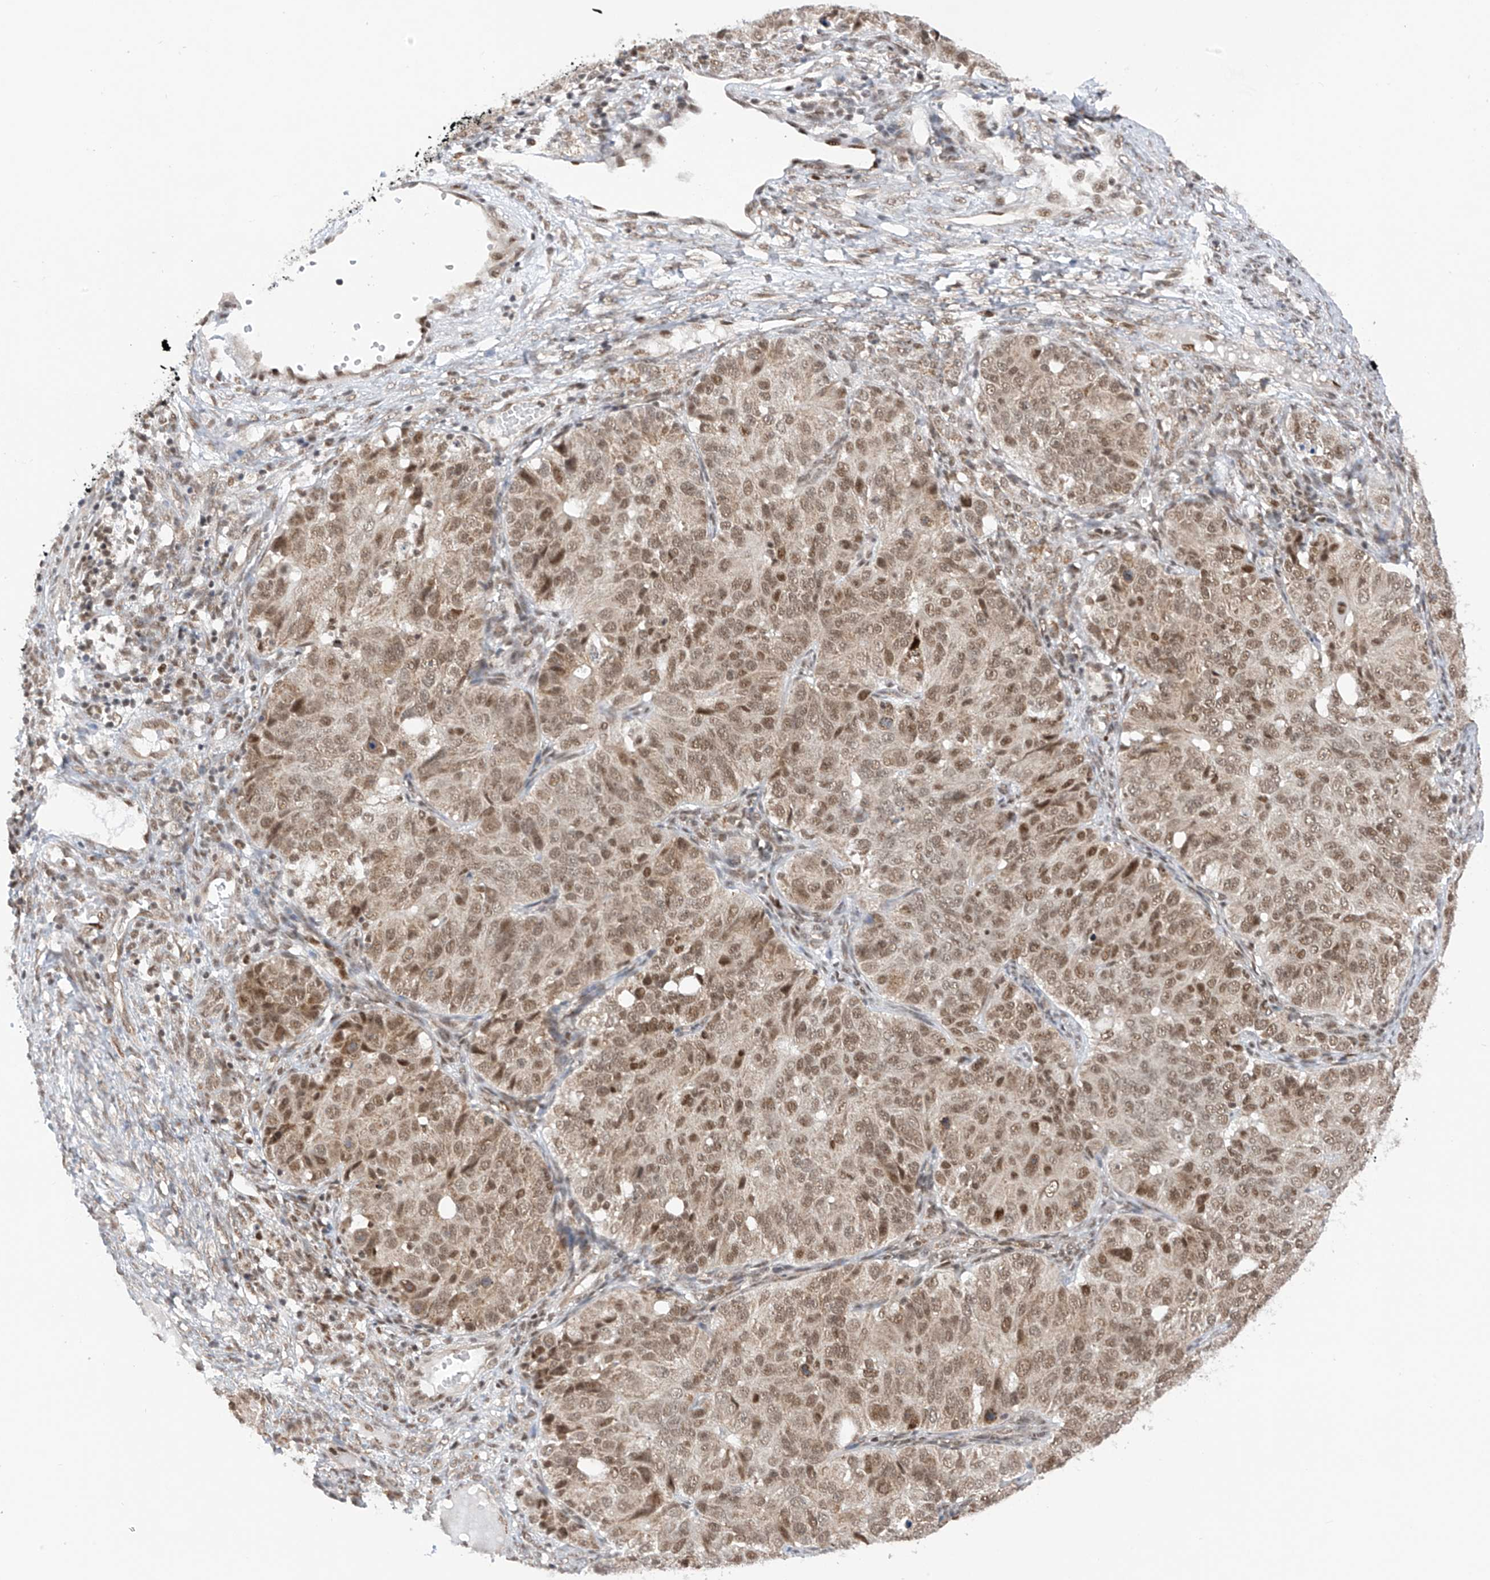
{"staining": {"intensity": "moderate", "quantity": ">75%", "location": "nuclear"}, "tissue": "ovarian cancer", "cell_type": "Tumor cells", "image_type": "cancer", "snomed": [{"axis": "morphology", "description": "Carcinoma, endometroid"}, {"axis": "topography", "description": "Ovary"}], "caption": "Ovarian endometroid carcinoma stained for a protein (brown) reveals moderate nuclear positive staining in approximately >75% of tumor cells.", "gene": "AURKAIP1", "patient": {"sex": "female", "age": 51}}